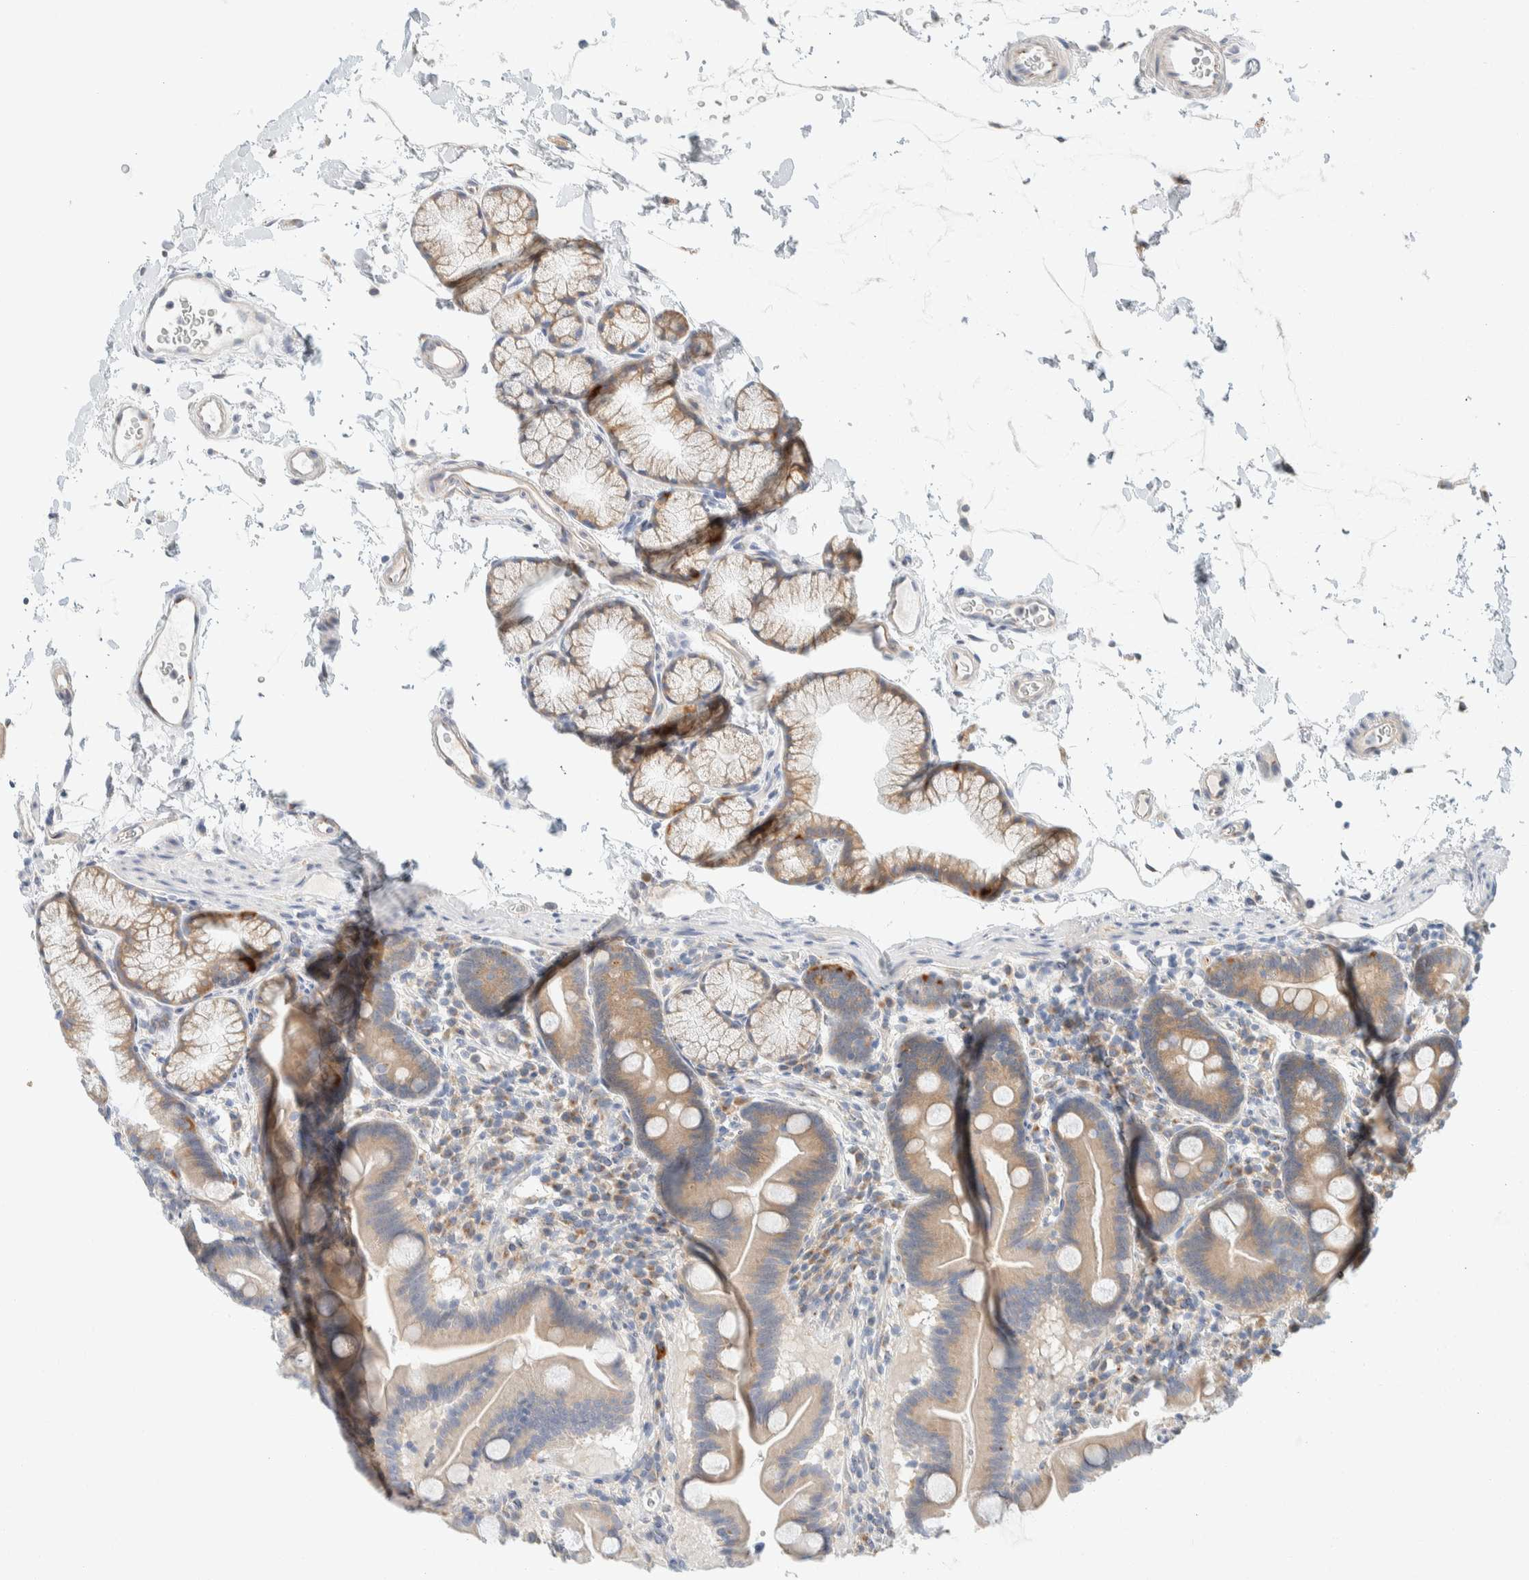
{"staining": {"intensity": "moderate", "quantity": "25%-75%", "location": "cytoplasmic/membranous"}, "tissue": "duodenum", "cell_type": "Glandular cells", "image_type": "normal", "snomed": [{"axis": "morphology", "description": "Normal tissue, NOS"}, {"axis": "topography", "description": "Duodenum"}], "caption": "DAB immunohistochemical staining of normal human duodenum displays moderate cytoplasmic/membranous protein expression in about 25%-75% of glandular cells.", "gene": "TMEM184B", "patient": {"sex": "male", "age": 54}}